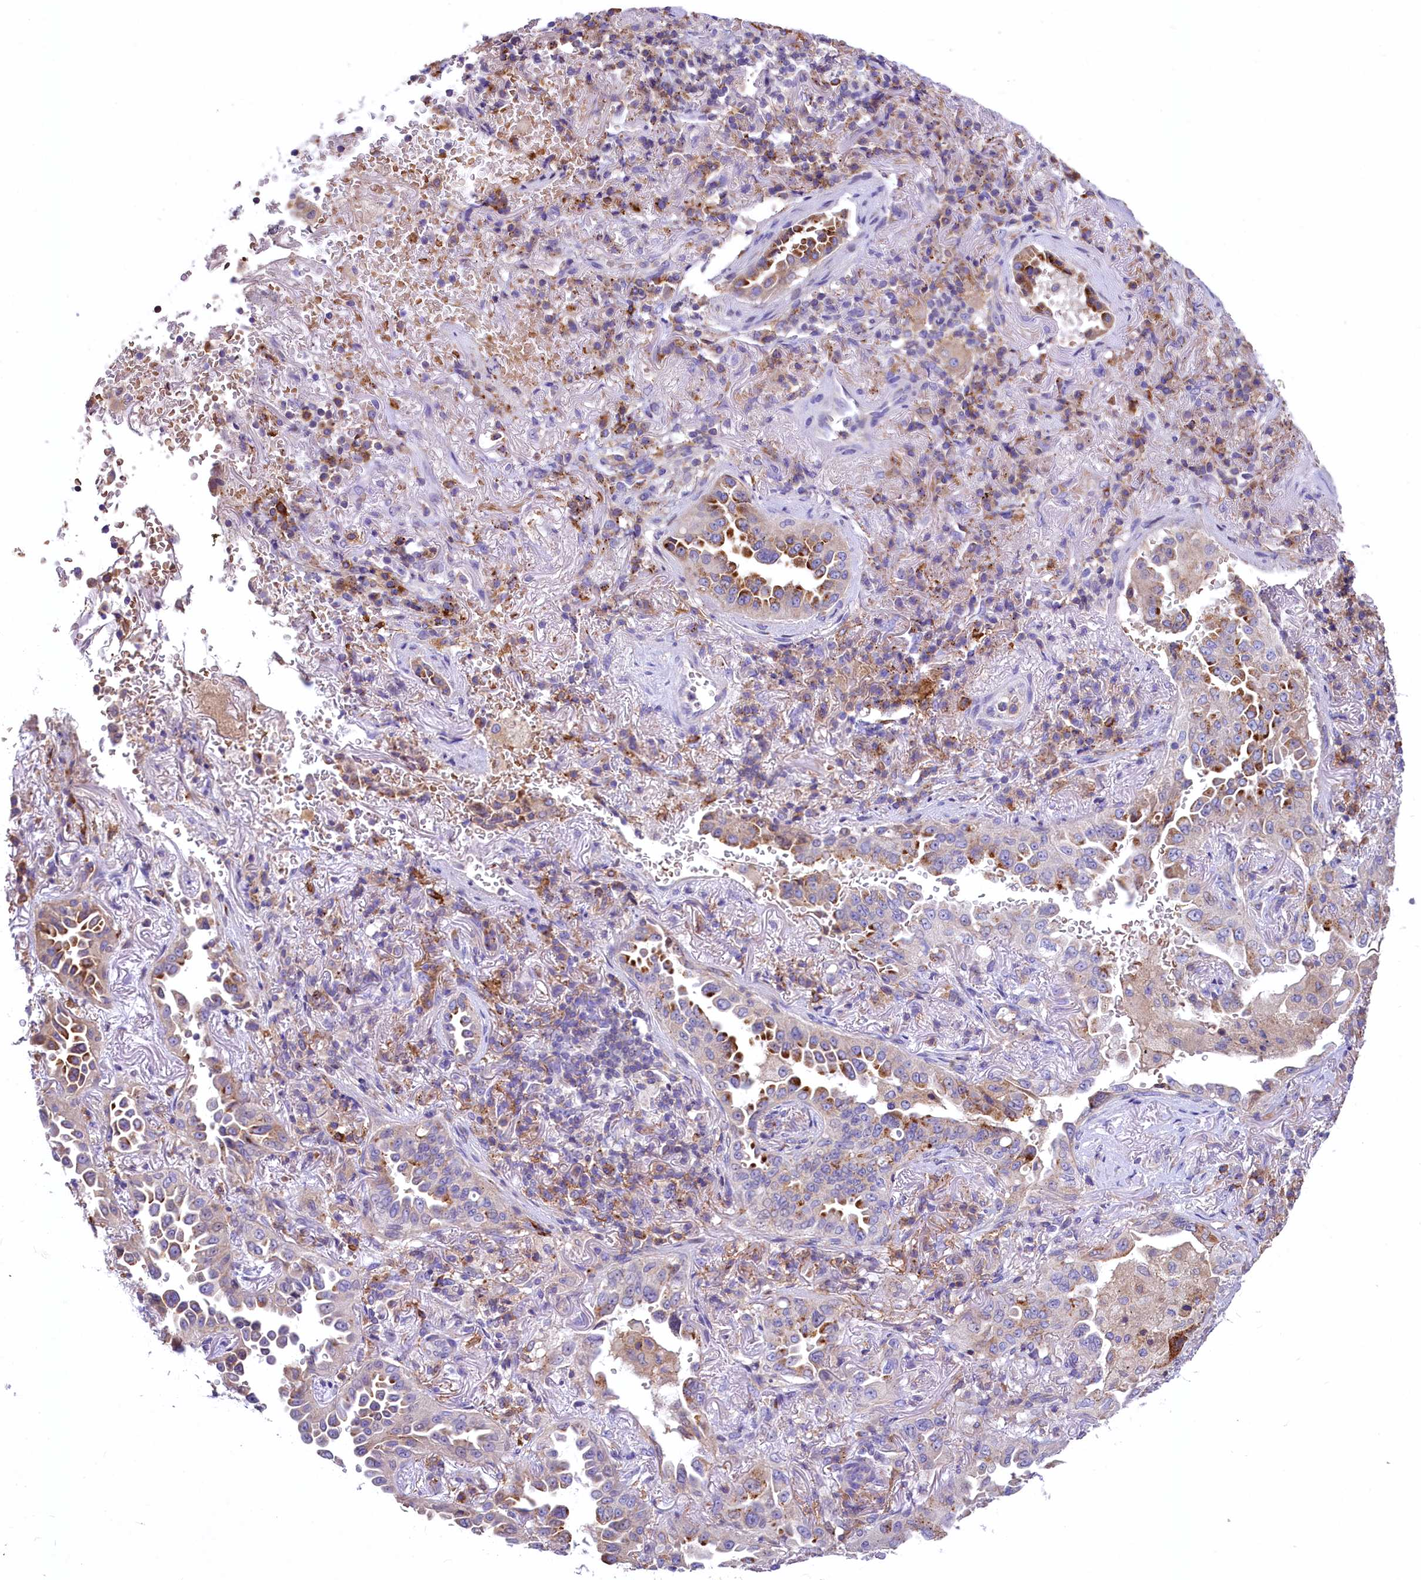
{"staining": {"intensity": "moderate", "quantity": ">75%", "location": "cytoplasmic/membranous"}, "tissue": "lung cancer", "cell_type": "Tumor cells", "image_type": "cancer", "snomed": [{"axis": "morphology", "description": "Adenocarcinoma, NOS"}, {"axis": "topography", "description": "Lung"}], "caption": "Immunohistochemistry (IHC) (DAB (3,3'-diaminobenzidine)) staining of human lung adenocarcinoma exhibits moderate cytoplasmic/membranous protein positivity in about >75% of tumor cells.", "gene": "HPS6", "patient": {"sex": "female", "age": 69}}